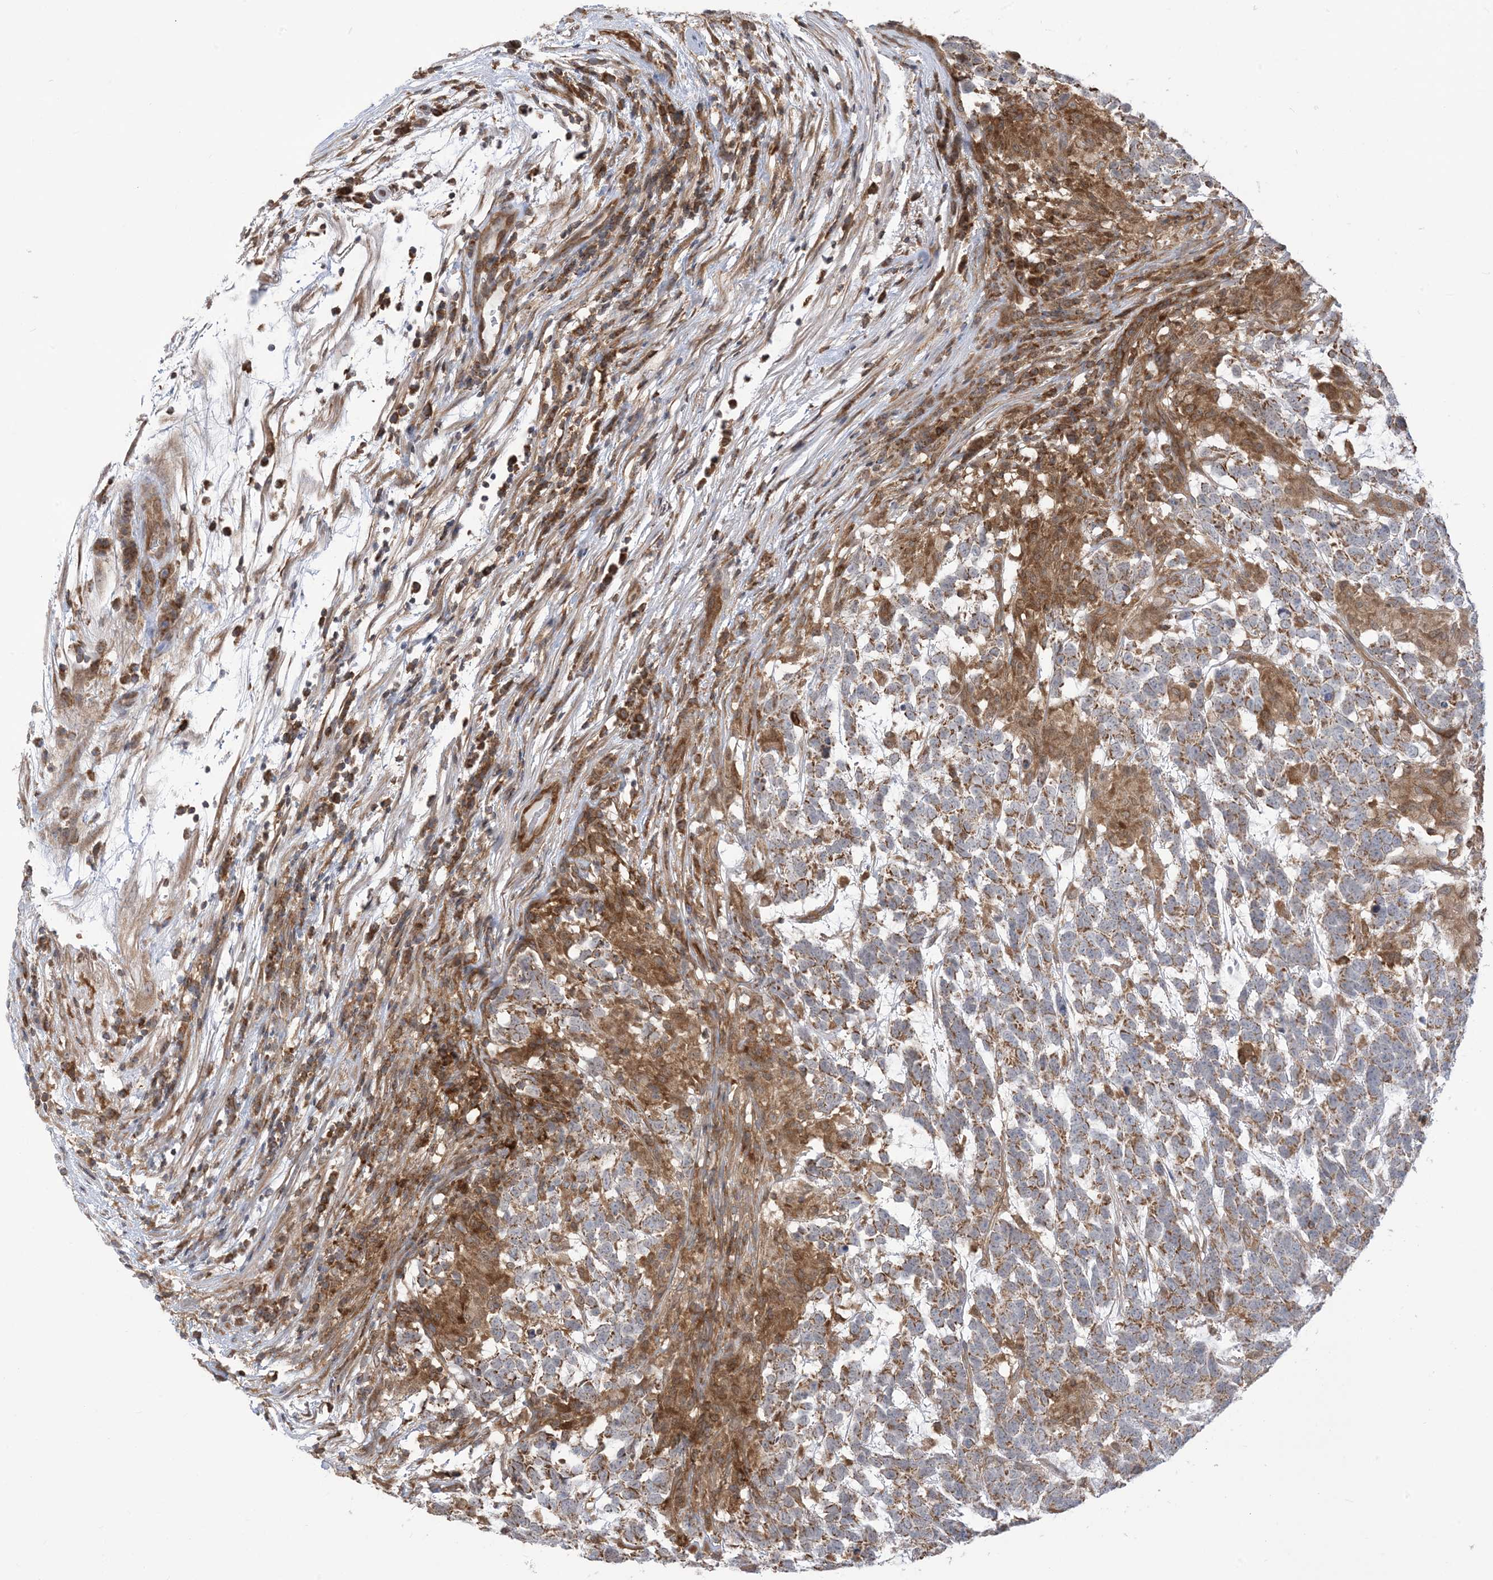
{"staining": {"intensity": "moderate", "quantity": ">75%", "location": "cytoplasmic/membranous"}, "tissue": "testis cancer", "cell_type": "Tumor cells", "image_type": "cancer", "snomed": [{"axis": "morphology", "description": "Carcinoma, Embryonal, NOS"}, {"axis": "topography", "description": "Testis"}], "caption": "Testis cancer was stained to show a protein in brown. There is medium levels of moderate cytoplasmic/membranous expression in about >75% of tumor cells.", "gene": "CASP4", "patient": {"sex": "male", "age": 26}}